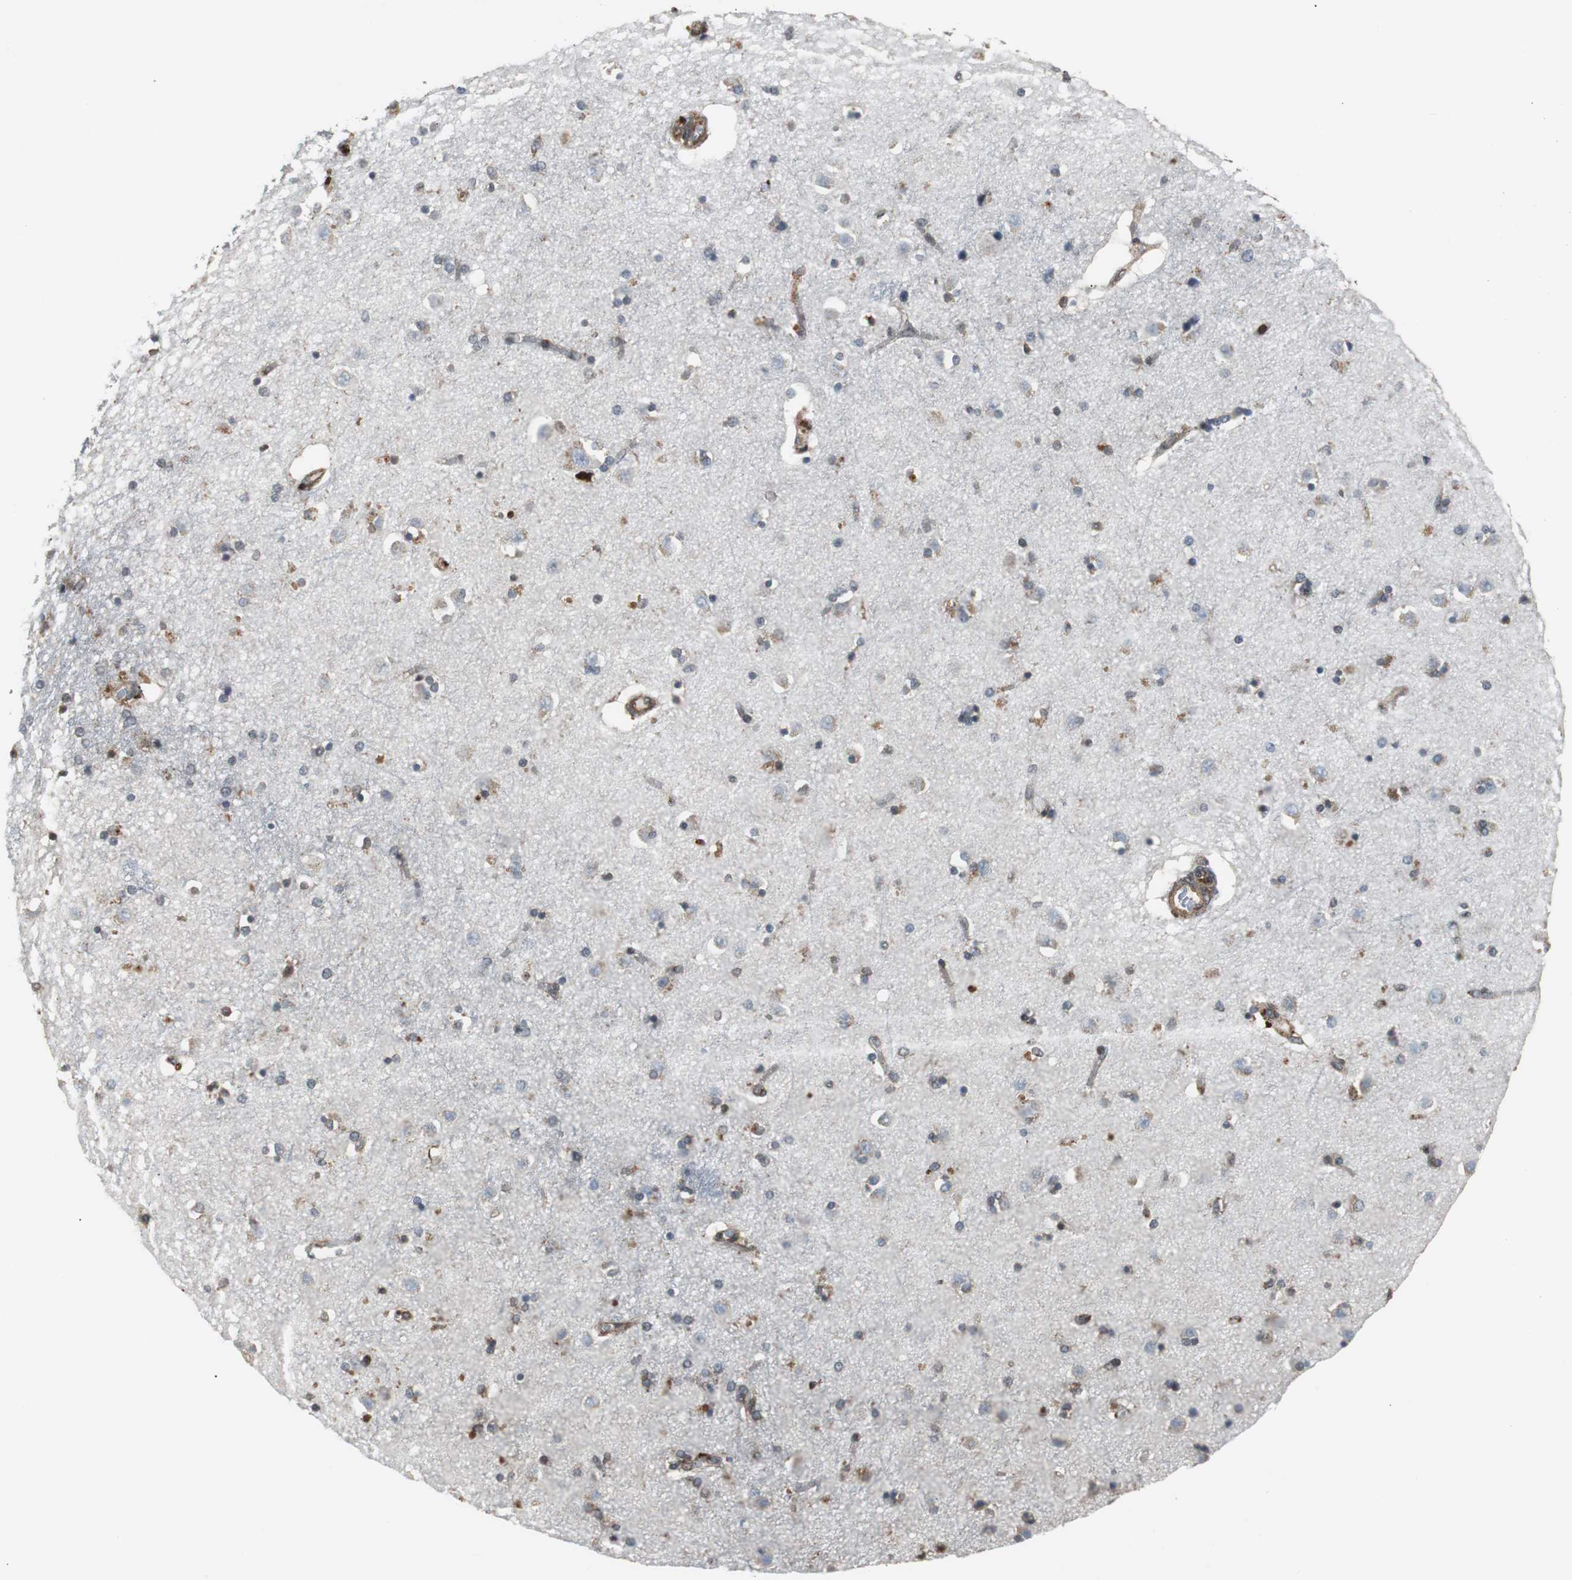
{"staining": {"intensity": "negative", "quantity": "none", "location": "none"}, "tissue": "caudate", "cell_type": "Glial cells", "image_type": "normal", "snomed": [{"axis": "morphology", "description": "Normal tissue, NOS"}, {"axis": "topography", "description": "Lateral ventricle wall"}], "caption": "A micrograph of caudate stained for a protein shows no brown staining in glial cells. (Brightfield microscopy of DAB immunohistochemistry at high magnification).", "gene": "RELA", "patient": {"sex": "female", "age": 54}}